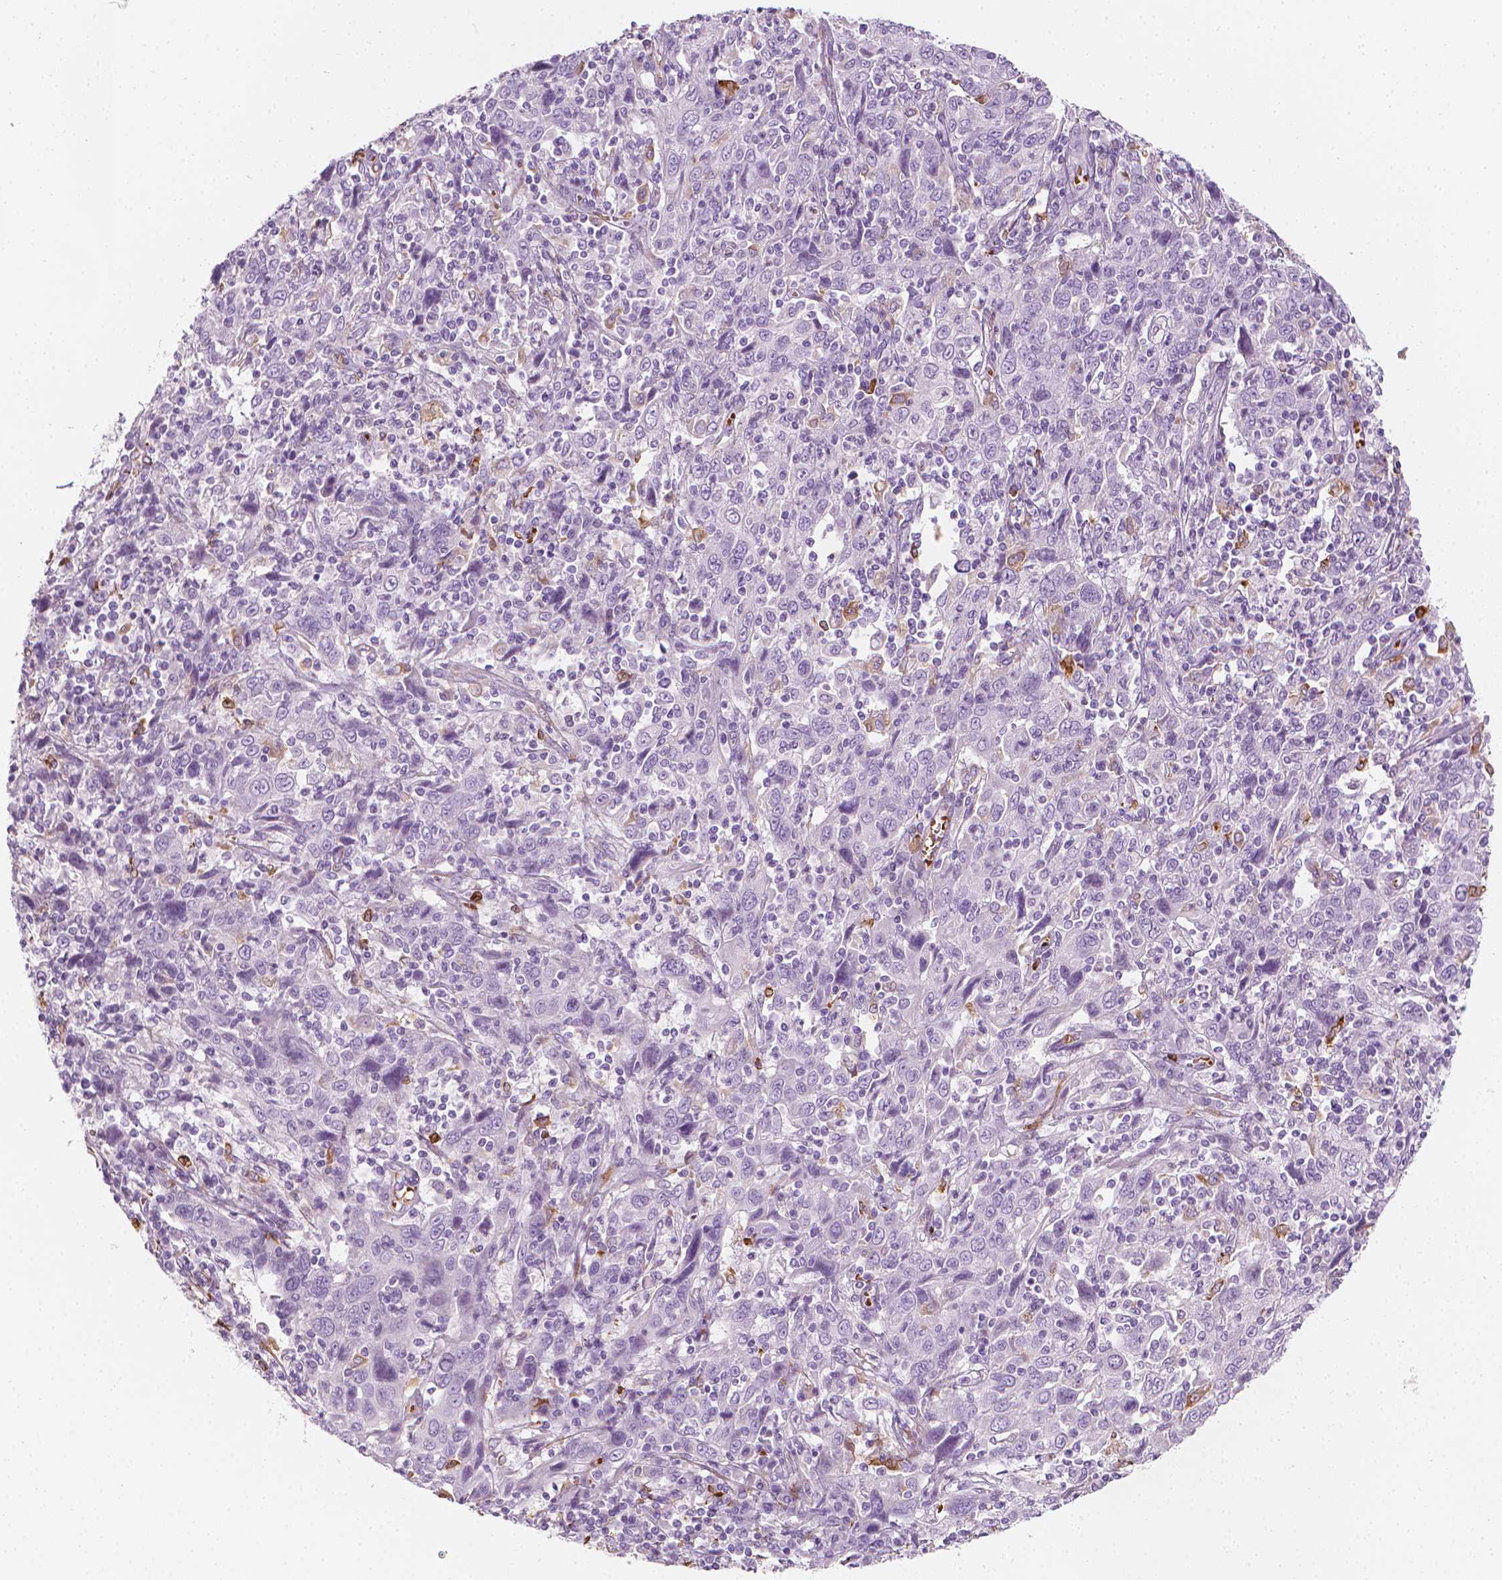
{"staining": {"intensity": "negative", "quantity": "none", "location": "none"}, "tissue": "cervical cancer", "cell_type": "Tumor cells", "image_type": "cancer", "snomed": [{"axis": "morphology", "description": "Squamous cell carcinoma, NOS"}, {"axis": "topography", "description": "Cervix"}], "caption": "Immunohistochemistry of human cervical cancer (squamous cell carcinoma) shows no expression in tumor cells.", "gene": "CES1", "patient": {"sex": "female", "age": 46}}